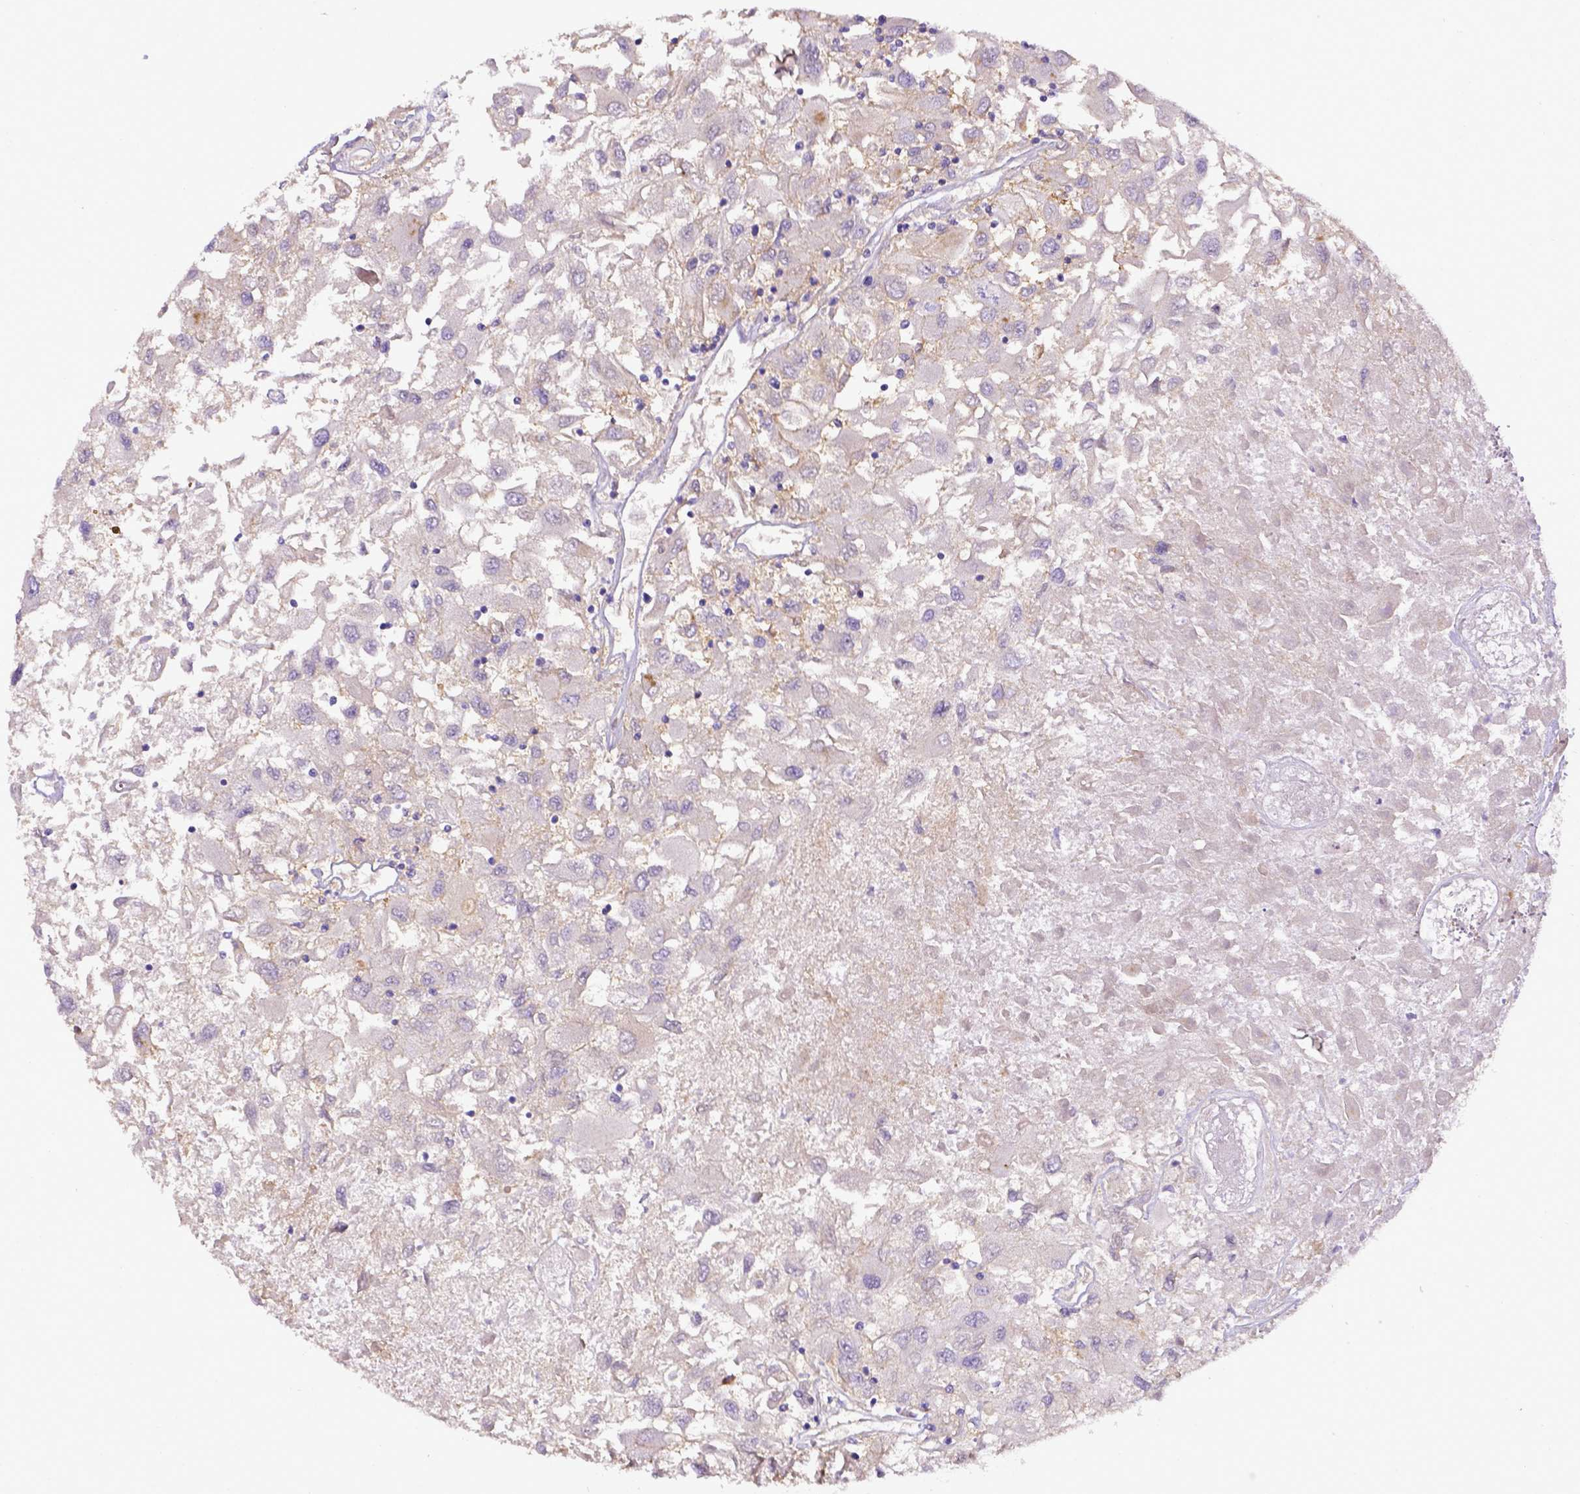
{"staining": {"intensity": "negative", "quantity": "none", "location": "none"}, "tissue": "renal cancer", "cell_type": "Tumor cells", "image_type": "cancer", "snomed": [{"axis": "morphology", "description": "Adenocarcinoma, NOS"}, {"axis": "topography", "description": "Kidney"}], "caption": "DAB (3,3'-diaminobenzidine) immunohistochemical staining of adenocarcinoma (renal) shows no significant expression in tumor cells.", "gene": "CD40", "patient": {"sex": "female", "age": 76}}